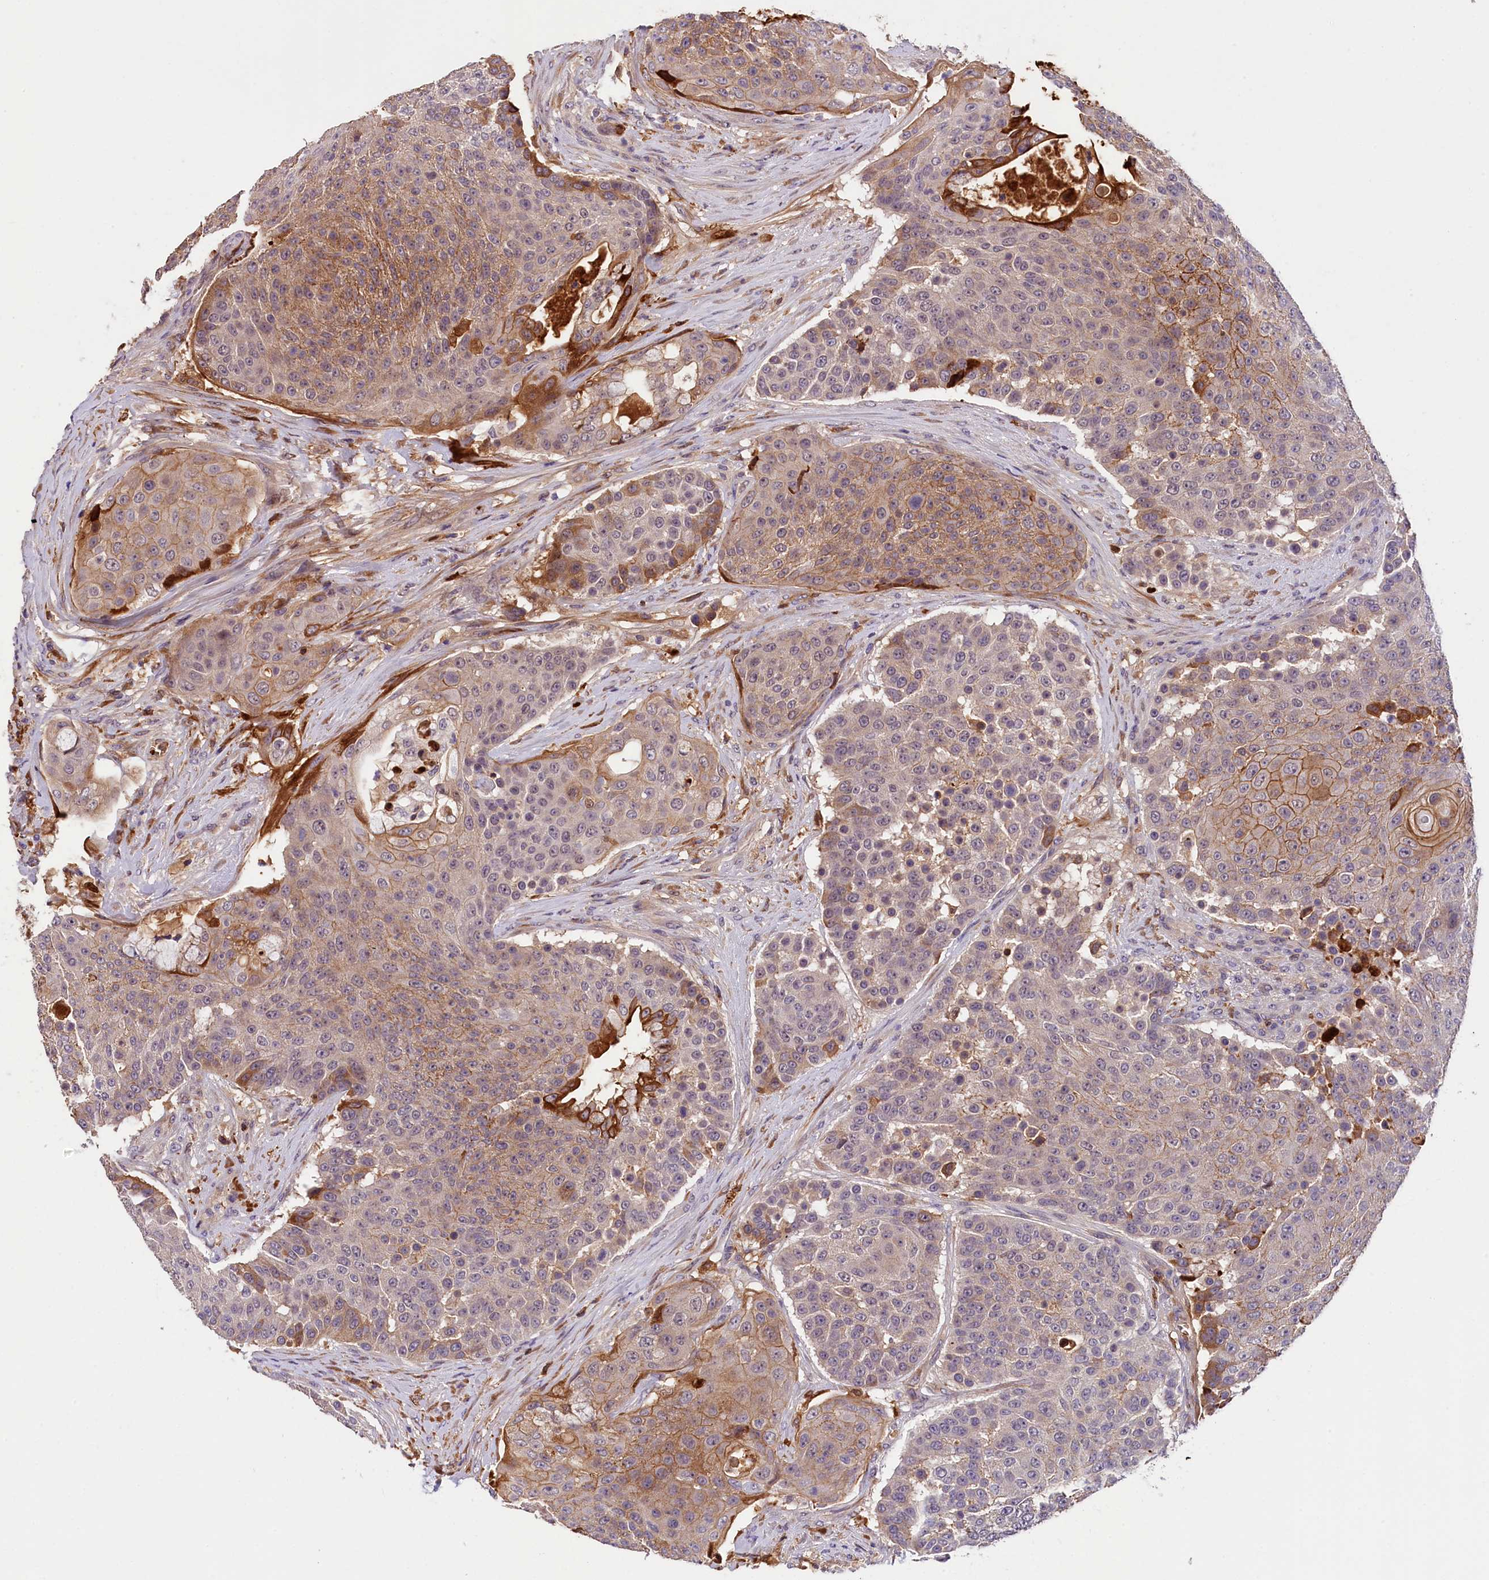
{"staining": {"intensity": "moderate", "quantity": ">75%", "location": "cytoplasmic/membranous"}, "tissue": "urothelial cancer", "cell_type": "Tumor cells", "image_type": "cancer", "snomed": [{"axis": "morphology", "description": "Urothelial carcinoma, High grade"}, {"axis": "topography", "description": "Urinary bladder"}], "caption": "An IHC photomicrograph of tumor tissue is shown. Protein staining in brown highlights moderate cytoplasmic/membranous positivity in urothelial cancer within tumor cells.", "gene": "PHAF1", "patient": {"sex": "female", "age": 63}}